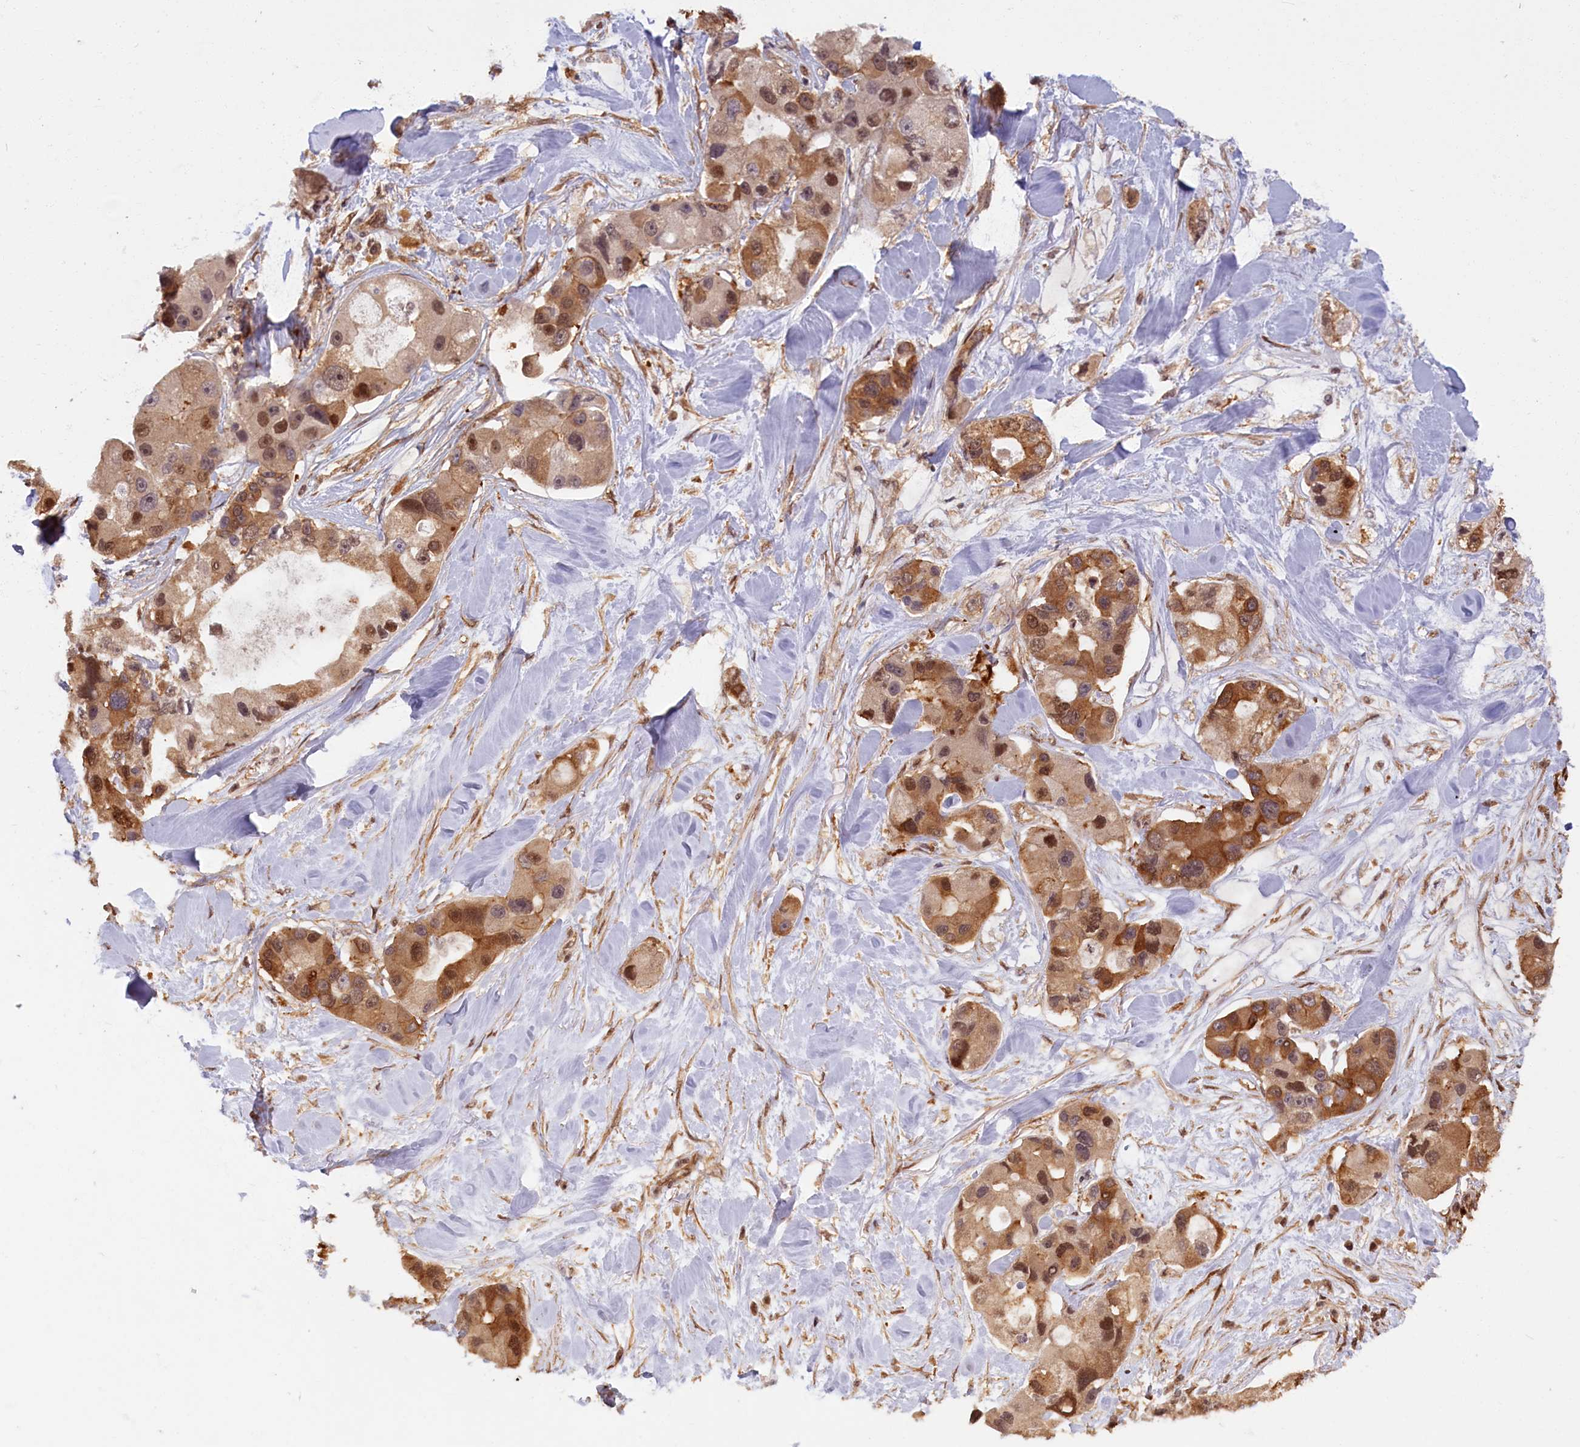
{"staining": {"intensity": "moderate", "quantity": ">75%", "location": "cytoplasmic/membranous,nuclear"}, "tissue": "lung cancer", "cell_type": "Tumor cells", "image_type": "cancer", "snomed": [{"axis": "morphology", "description": "Adenocarcinoma, NOS"}, {"axis": "topography", "description": "Lung"}], "caption": "IHC photomicrograph of lung cancer stained for a protein (brown), which demonstrates medium levels of moderate cytoplasmic/membranous and nuclear staining in about >75% of tumor cells.", "gene": "HIF3A", "patient": {"sex": "female", "age": 54}}